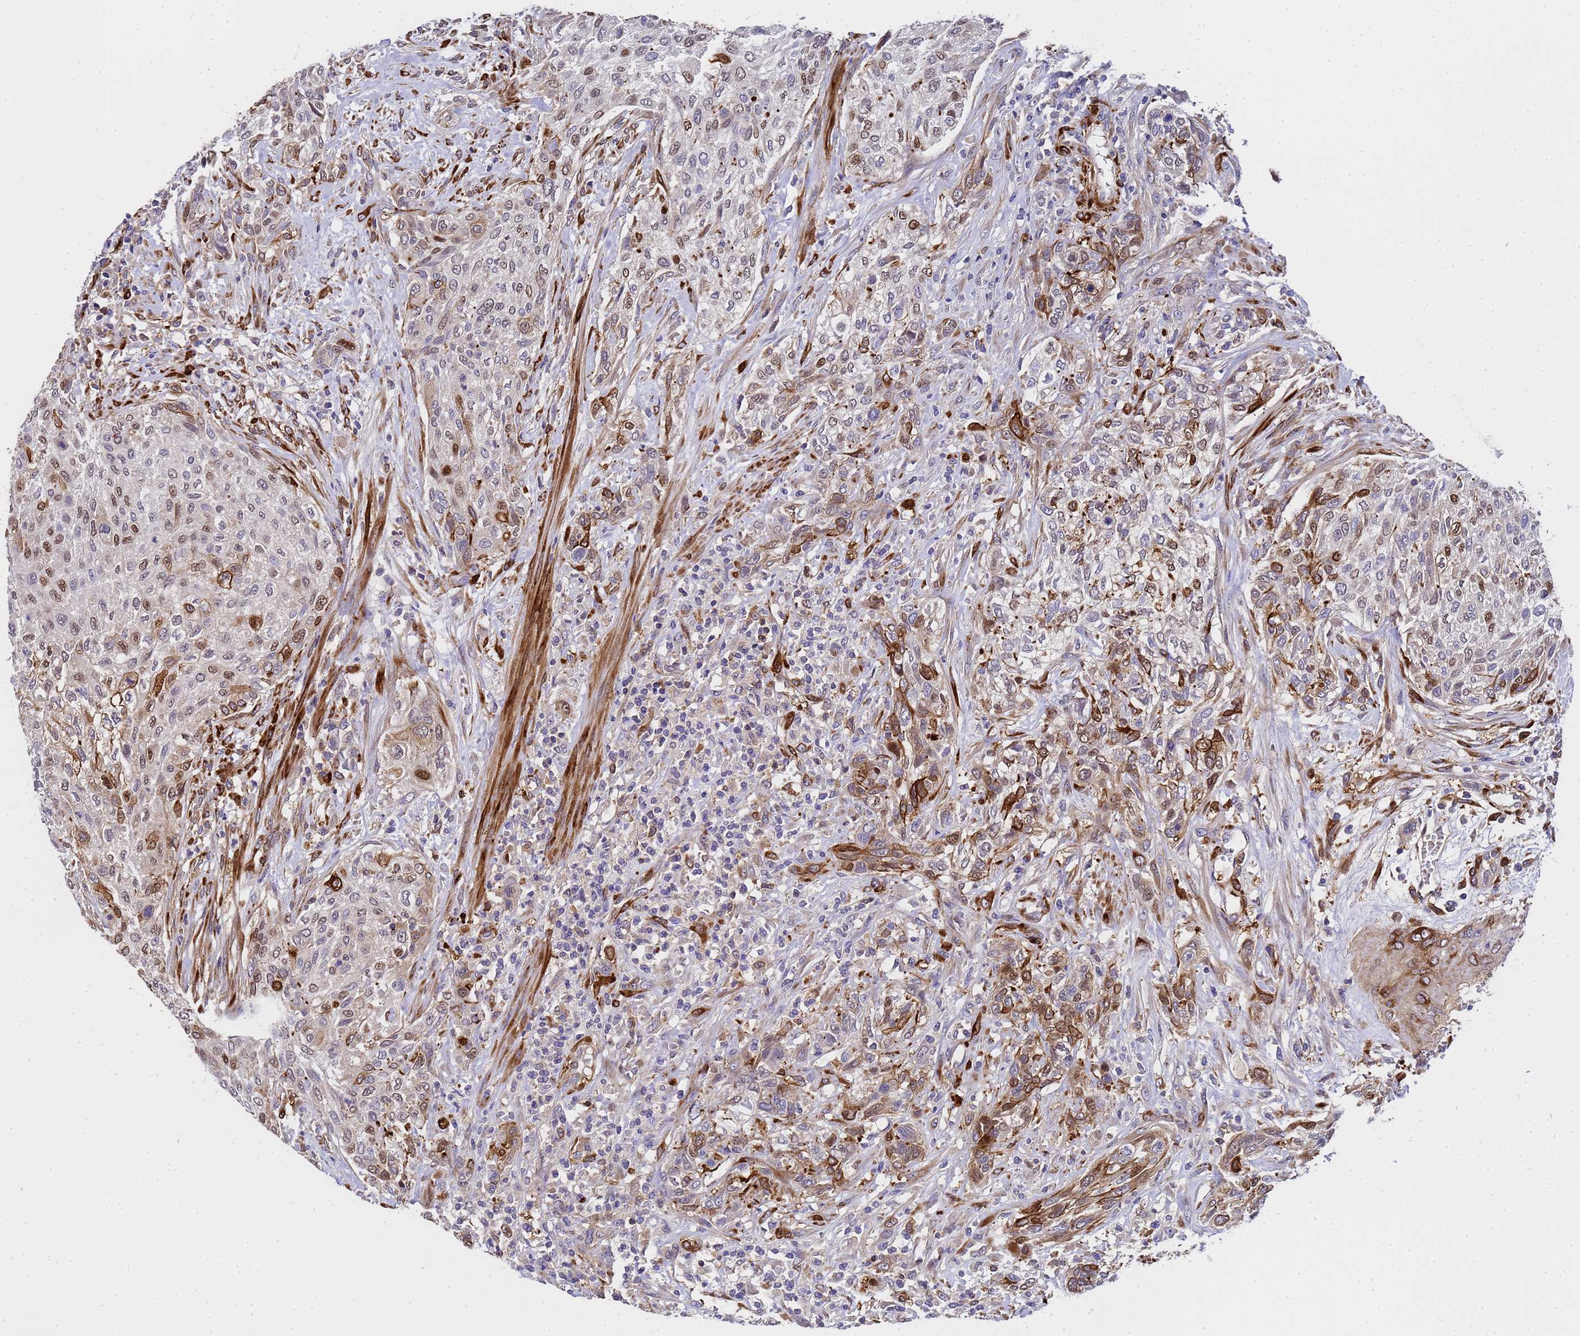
{"staining": {"intensity": "strong", "quantity": "25%-75%", "location": "cytoplasmic/membranous,nuclear"}, "tissue": "urothelial cancer", "cell_type": "Tumor cells", "image_type": "cancer", "snomed": [{"axis": "morphology", "description": "Normal tissue, NOS"}, {"axis": "morphology", "description": "Urothelial carcinoma, NOS"}, {"axis": "topography", "description": "Urinary bladder"}, {"axis": "topography", "description": "Peripheral nerve tissue"}], "caption": "Approximately 25%-75% of tumor cells in human transitional cell carcinoma show strong cytoplasmic/membranous and nuclear protein staining as visualized by brown immunohistochemical staining.", "gene": "MOCS1", "patient": {"sex": "male", "age": 35}}